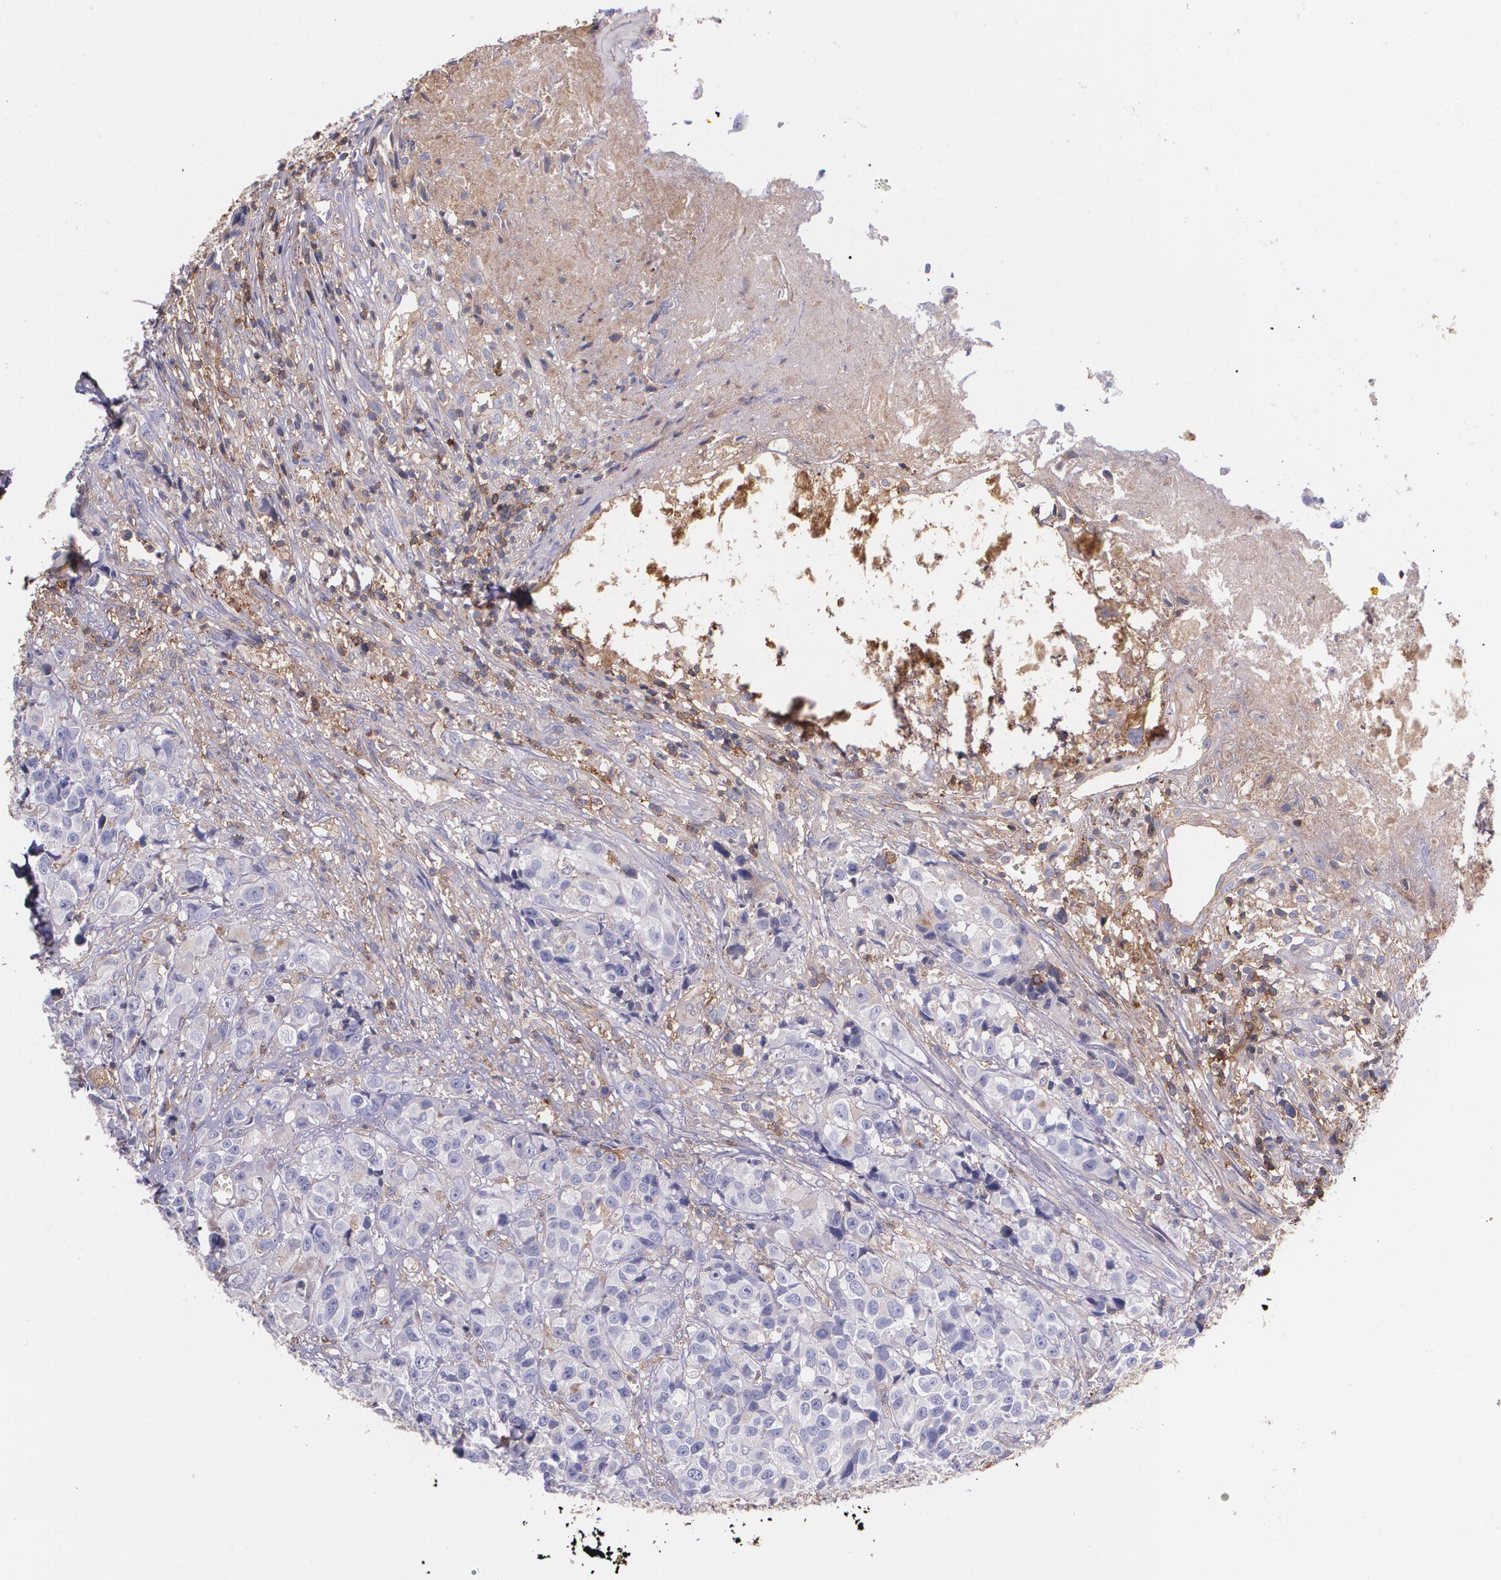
{"staining": {"intensity": "negative", "quantity": "none", "location": "none"}, "tissue": "urothelial cancer", "cell_type": "Tumor cells", "image_type": "cancer", "snomed": [{"axis": "morphology", "description": "Urothelial carcinoma, High grade"}, {"axis": "topography", "description": "Urinary bladder"}], "caption": "Urothelial cancer was stained to show a protein in brown. There is no significant positivity in tumor cells. (DAB IHC visualized using brightfield microscopy, high magnification).", "gene": "B2M", "patient": {"sex": "female", "age": 81}}